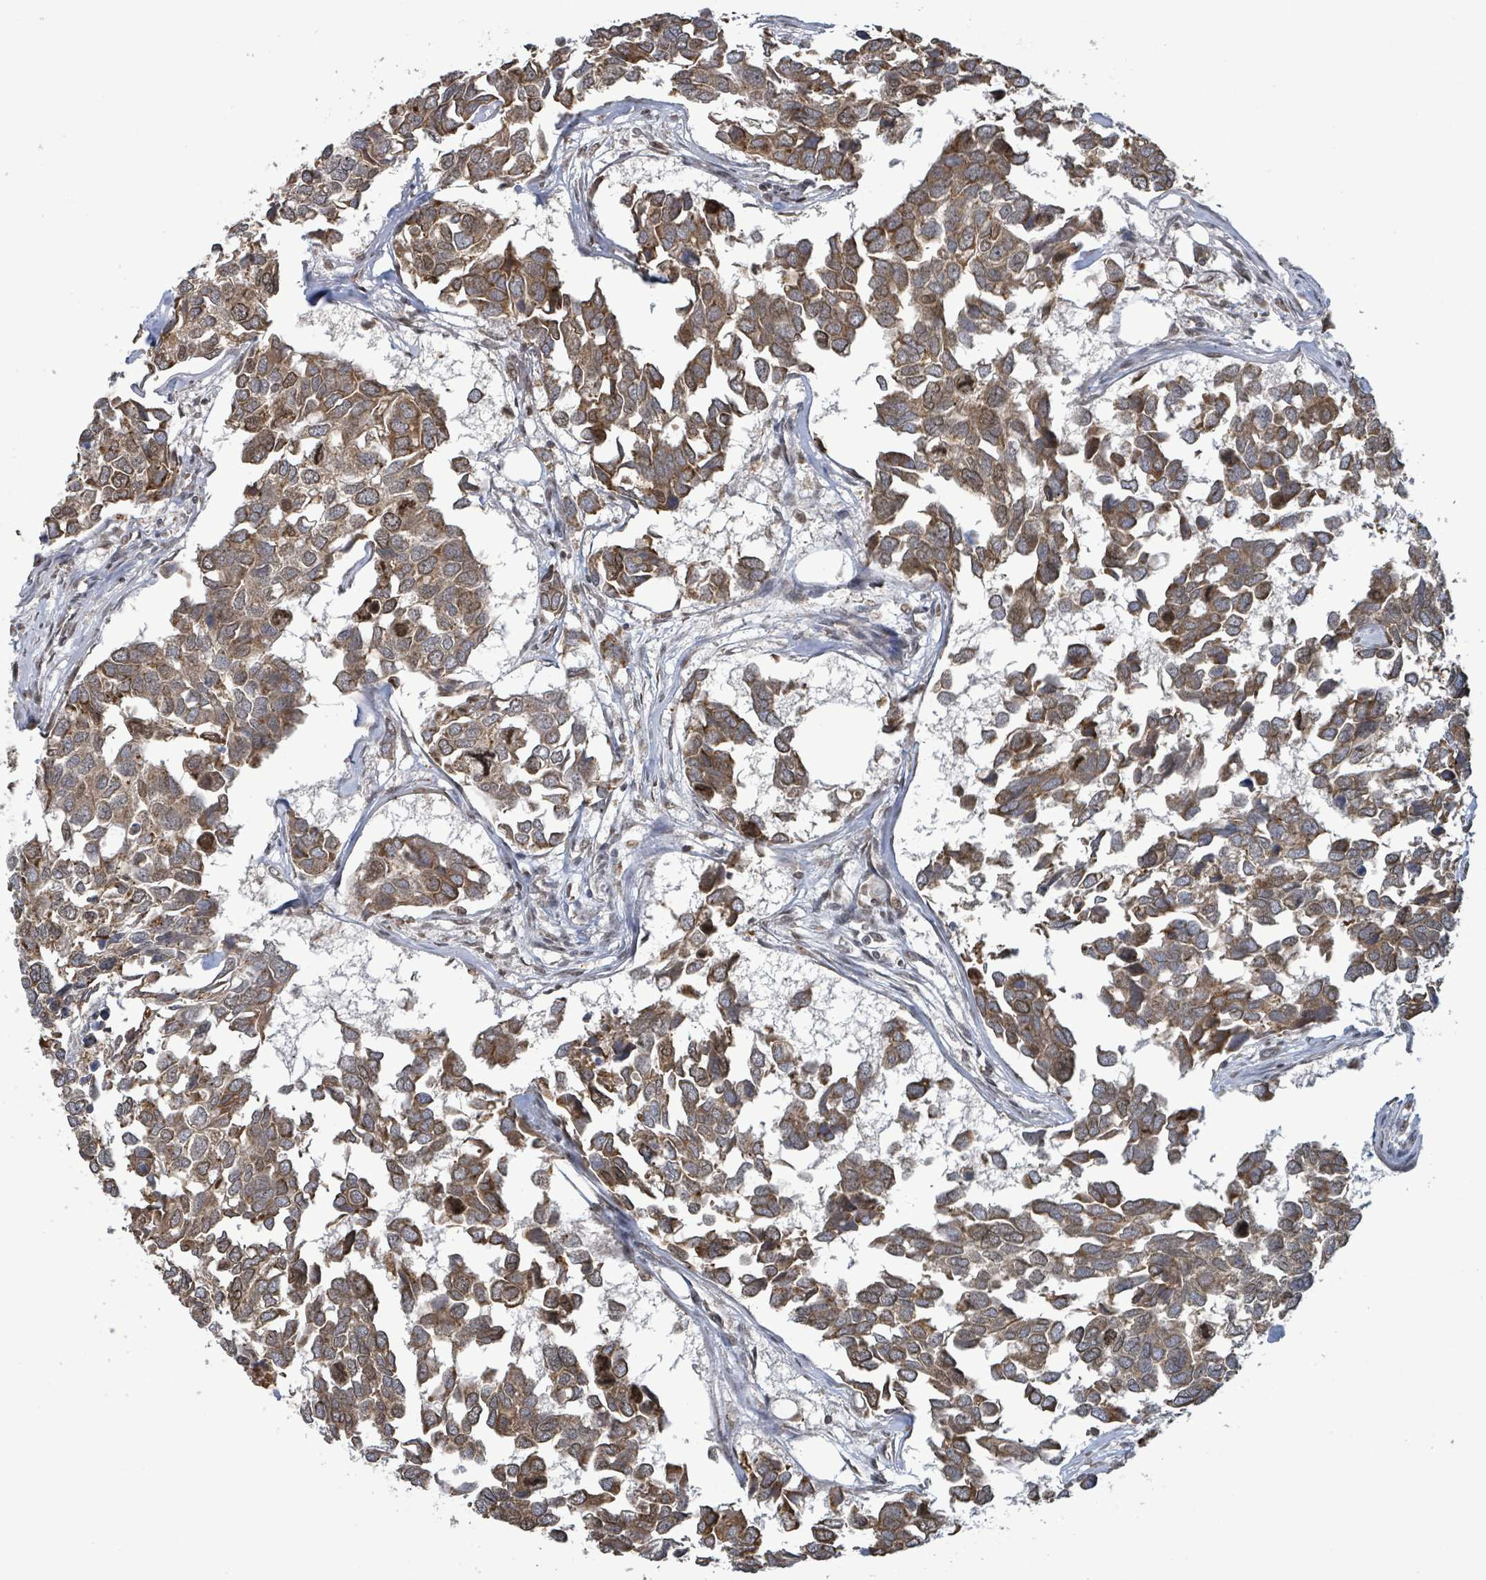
{"staining": {"intensity": "moderate", "quantity": ">75%", "location": "cytoplasmic/membranous"}, "tissue": "breast cancer", "cell_type": "Tumor cells", "image_type": "cancer", "snomed": [{"axis": "morphology", "description": "Duct carcinoma"}, {"axis": "topography", "description": "Breast"}], "caption": "Moderate cytoplasmic/membranous staining for a protein is appreciated in approximately >75% of tumor cells of breast cancer (intraductal carcinoma) using IHC.", "gene": "SBF2", "patient": {"sex": "female", "age": 83}}